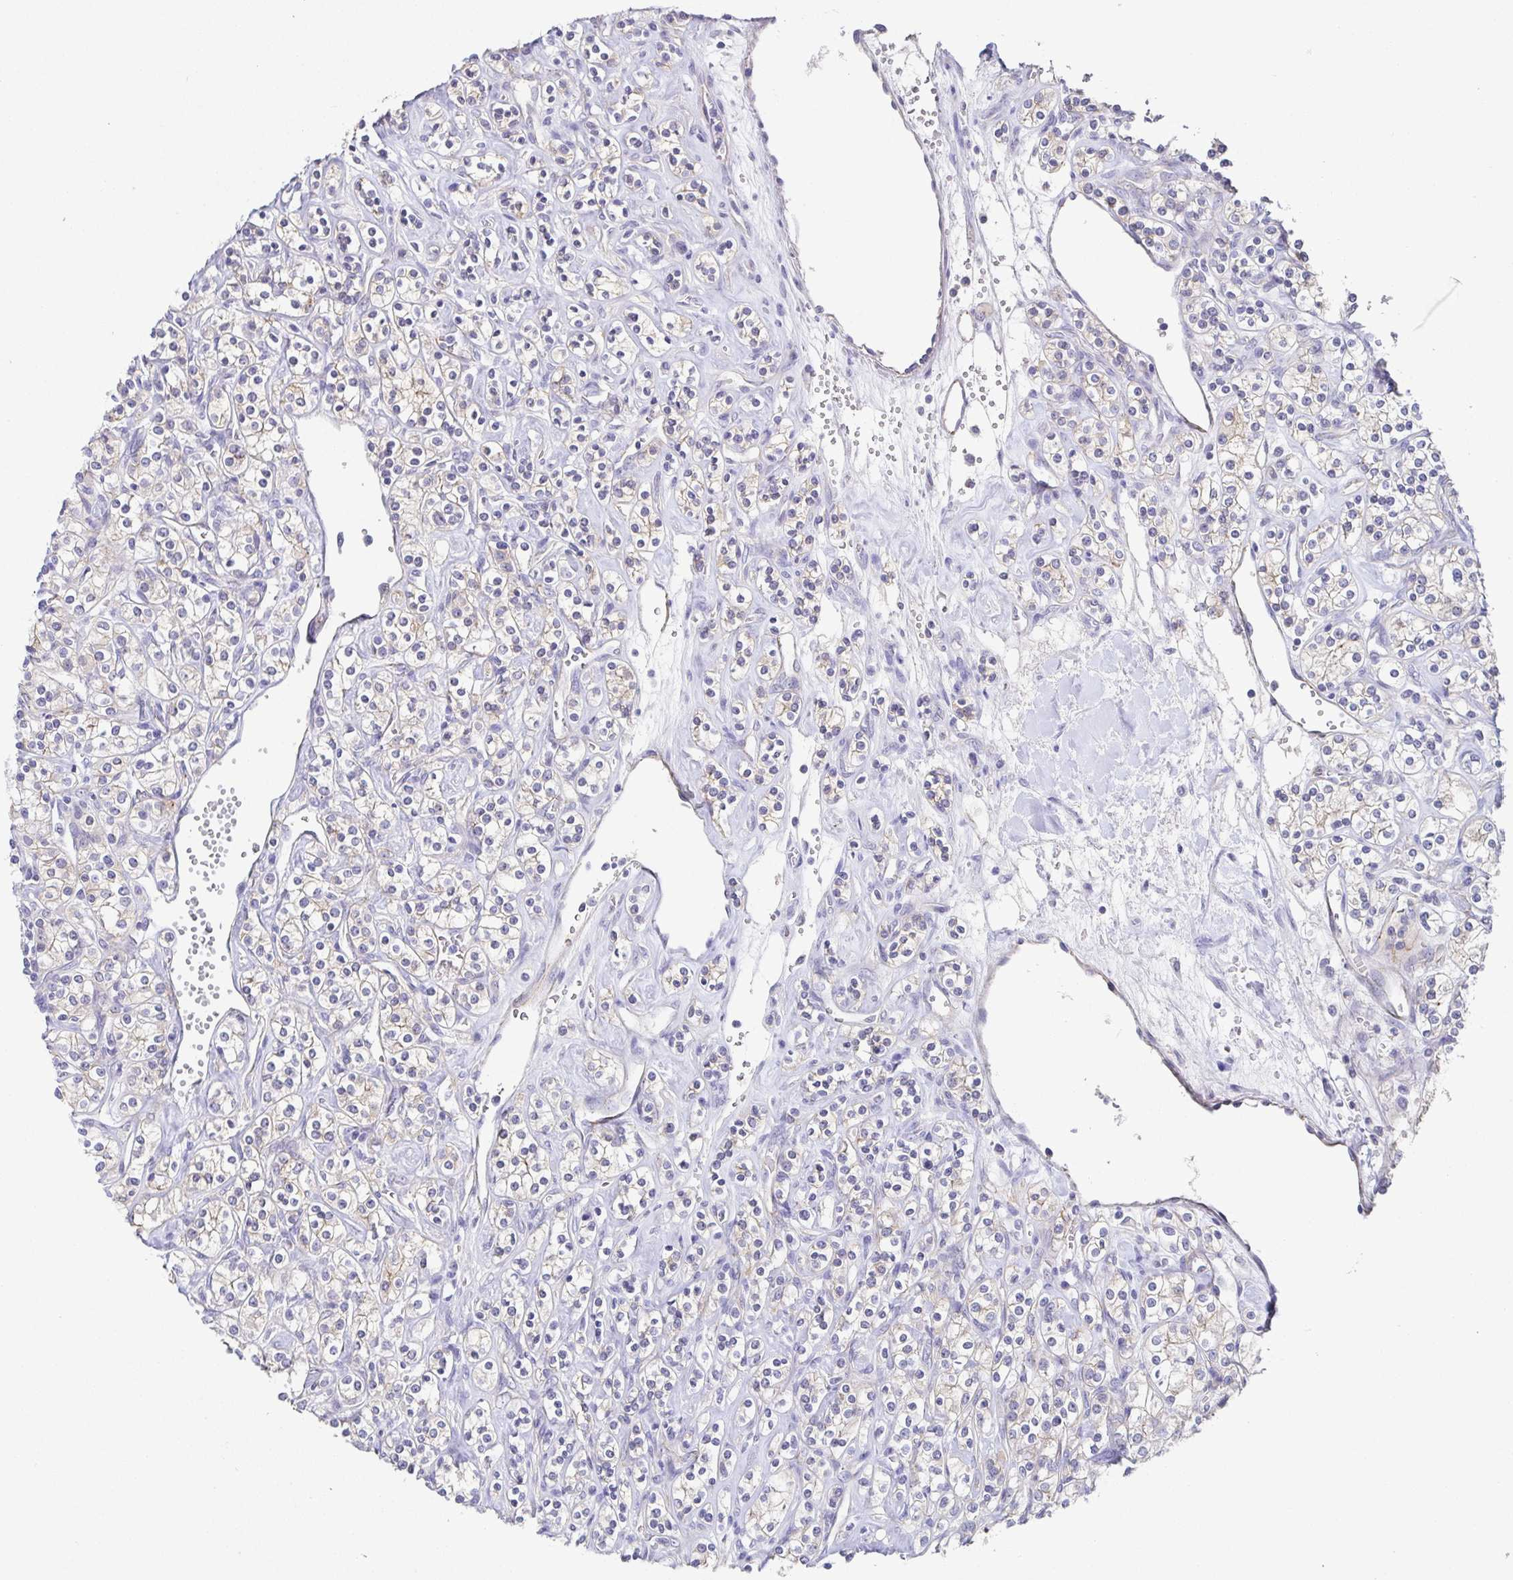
{"staining": {"intensity": "negative", "quantity": "none", "location": "none"}, "tissue": "renal cancer", "cell_type": "Tumor cells", "image_type": "cancer", "snomed": [{"axis": "morphology", "description": "Adenocarcinoma, NOS"}, {"axis": "topography", "description": "Kidney"}], "caption": "IHC of adenocarcinoma (renal) exhibits no expression in tumor cells.", "gene": "PIWIL3", "patient": {"sex": "male", "age": 77}}